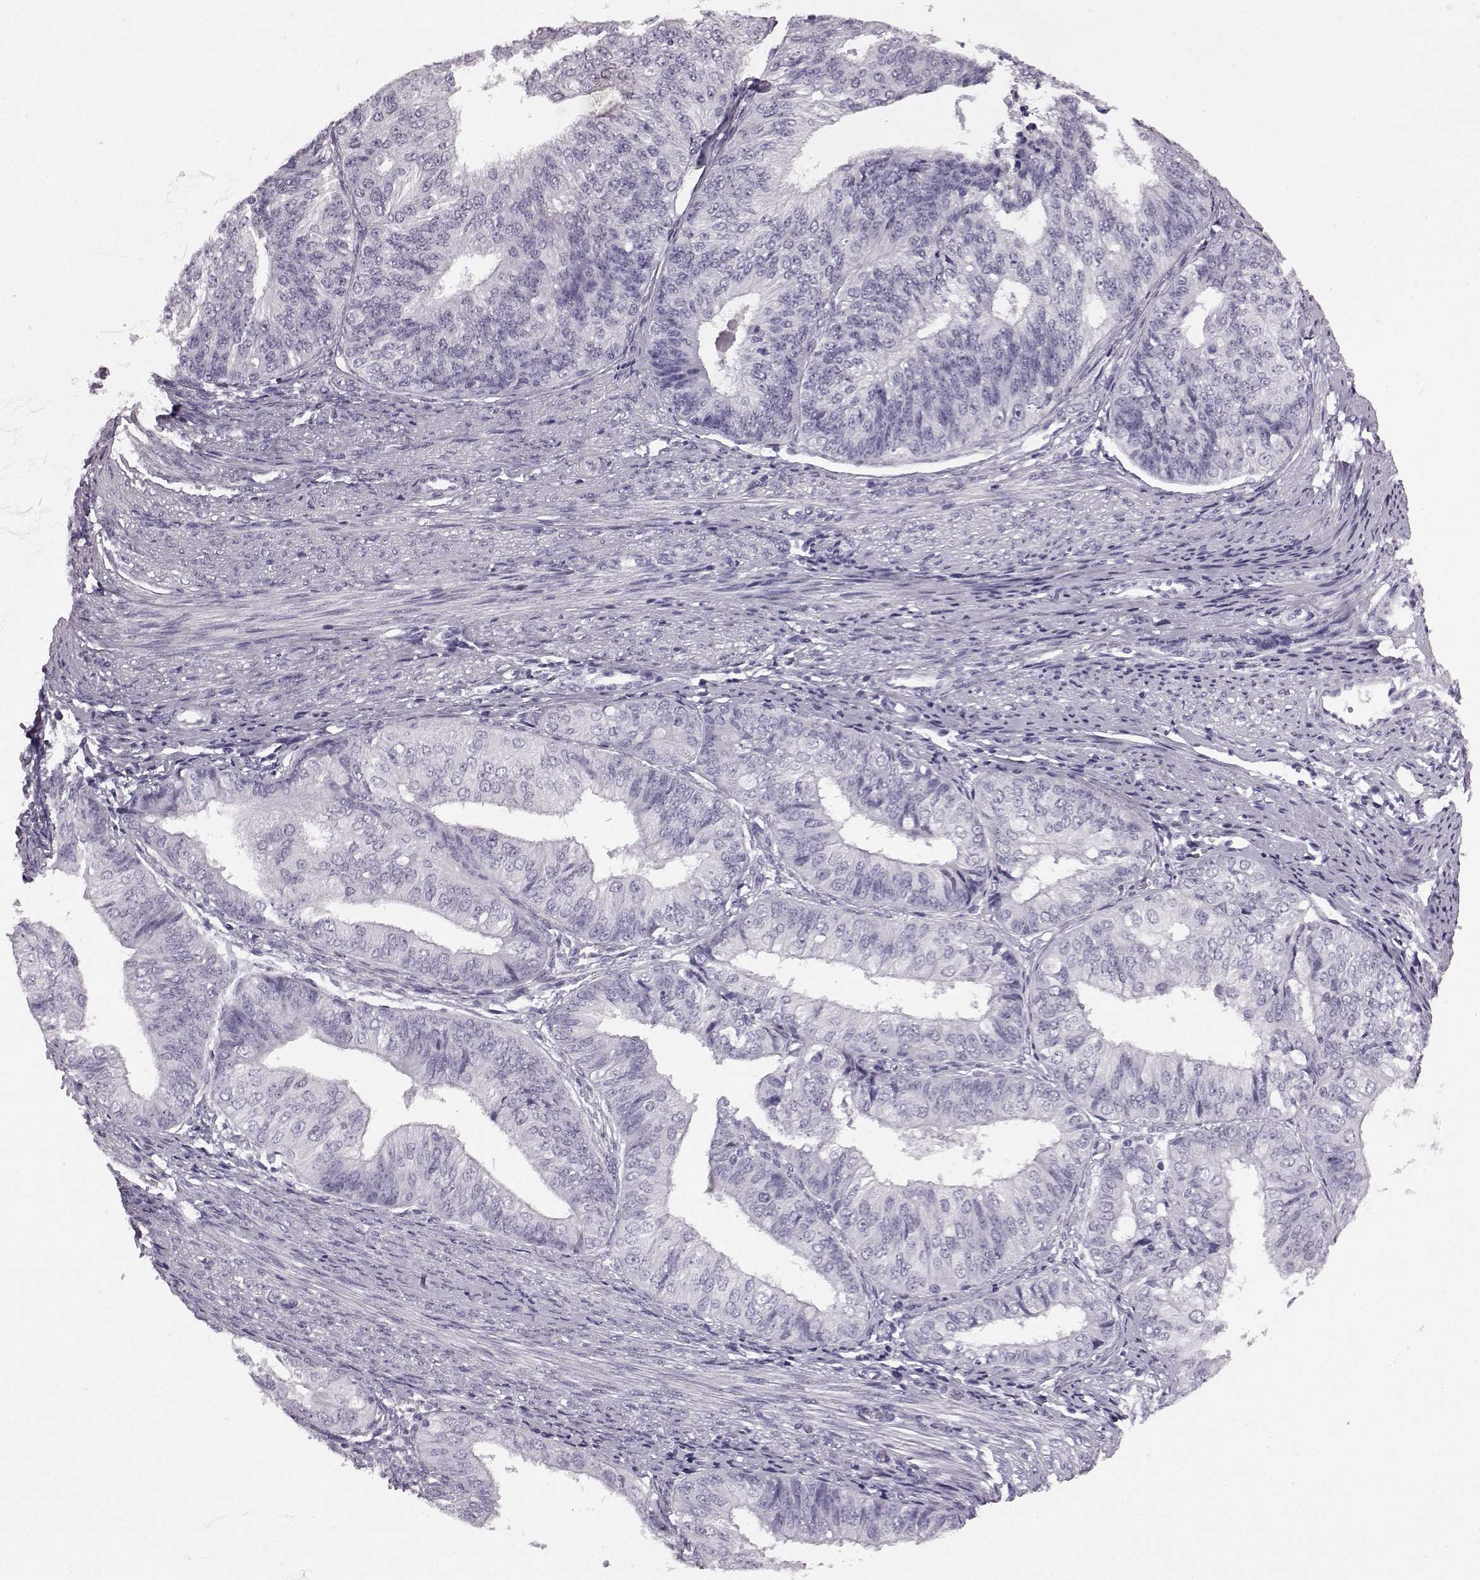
{"staining": {"intensity": "negative", "quantity": "none", "location": "none"}, "tissue": "endometrial cancer", "cell_type": "Tumor cells", "image_type": "cancer", "snomed": [{"axis": "morphology", "description": "Adenocarcinoma, NOS"}, {"axis": "topography", "description": "Endometrium"}], "caption": "A photomicrograph of human endometrial cancer (adenocarcinoma) is negative for staining in tumor cells.", "gene": "AIPL1", "patient": {"sex": "female", "age": 58}}